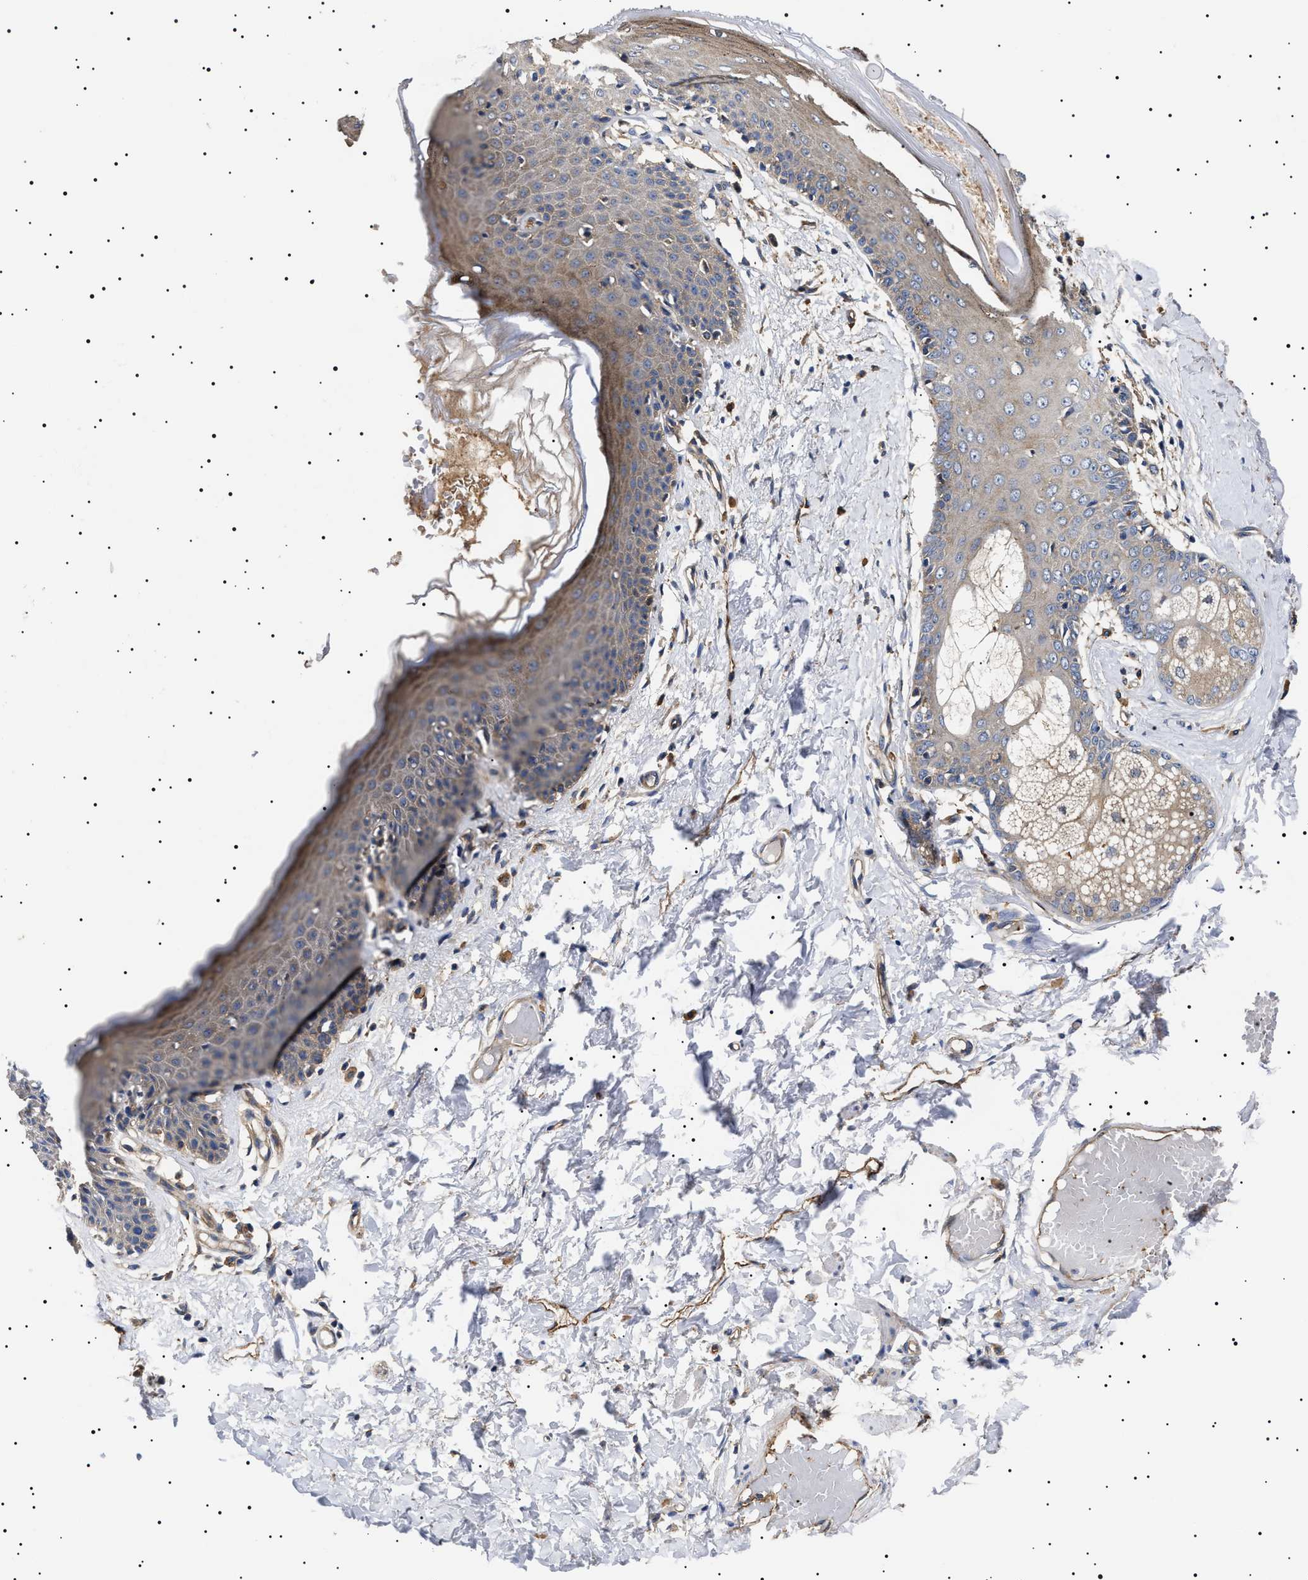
{"staining": {"intensity": "weak", "quantity": "25%-75%", "location": "cytoplasmic/membranous"}, "tissue": "skin", "cell_type": "Epidermal cells", "image_type": "normal", "snomed": [{"axis": "morphology", "description": "Normal tissue, NOS"}, {"axis": "topography", "description": "Vulva"}], "caption": "Epidermal cells display weak cytoplasmic/membranous staining in about 25%-75% of cells in benign skin.", "gene": "TPP2", "patient": {"sex": "female", "age": 66}}